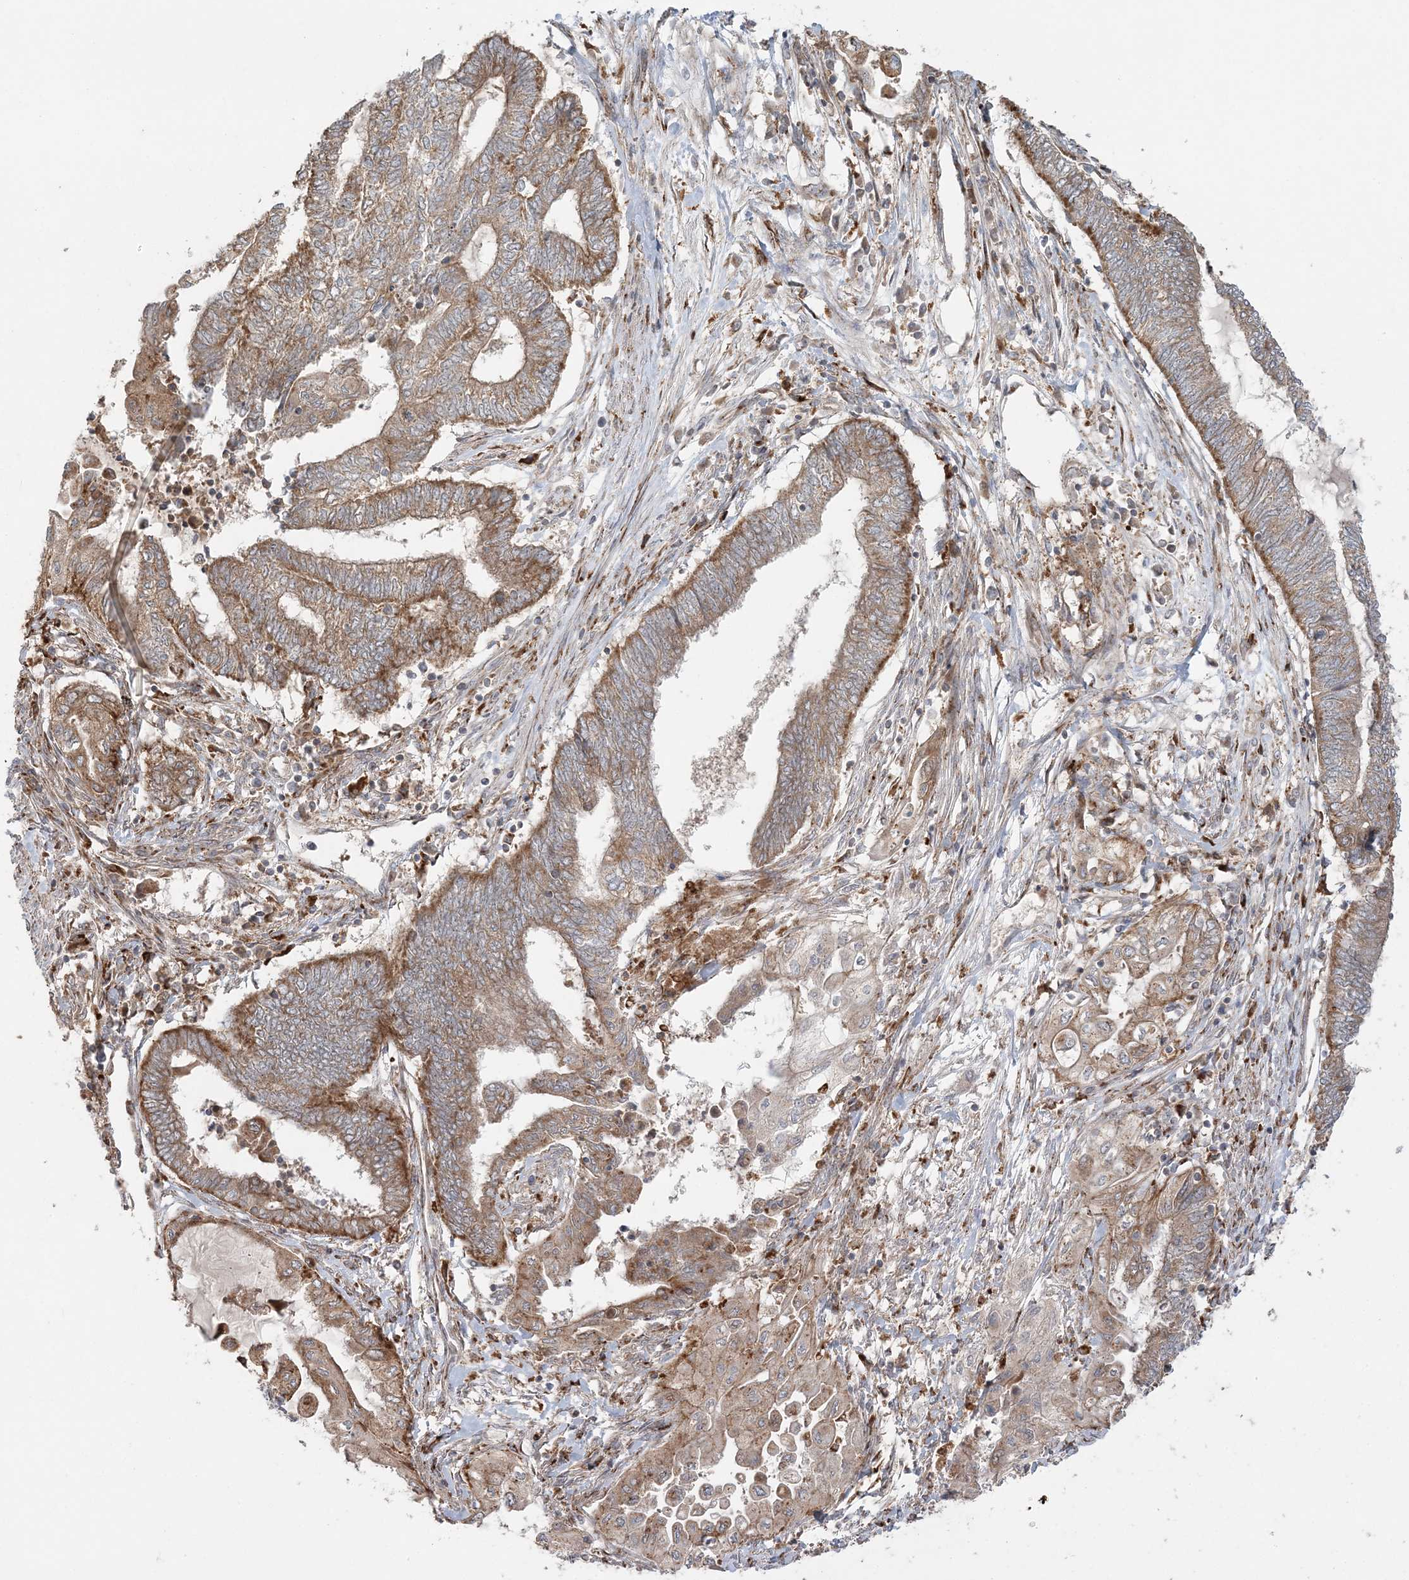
{"staining": {"intensity": "moderate", "quantity": ">75%", "location": "cytoplasmic/membranous"}, "tissue": "endometrial cancer", "cell_type": "Tumor cells", "image_type": "cancer", "snomed": [{"axis": "morphology", "description": "Adenocarcinoma, NOS"}, {"axis": "topography", "description": "Uterus"}, {"axis": "topography", "description": "Endometrium"}], "caption": "Tumor cells exhibit medium levels of moderate cytoplasmic/membranous staining in approximately >75% of cells in endometrial adenocarcinoma.", "gene": "ABCC3", "patient": {"sex": "female", "age": 70}}